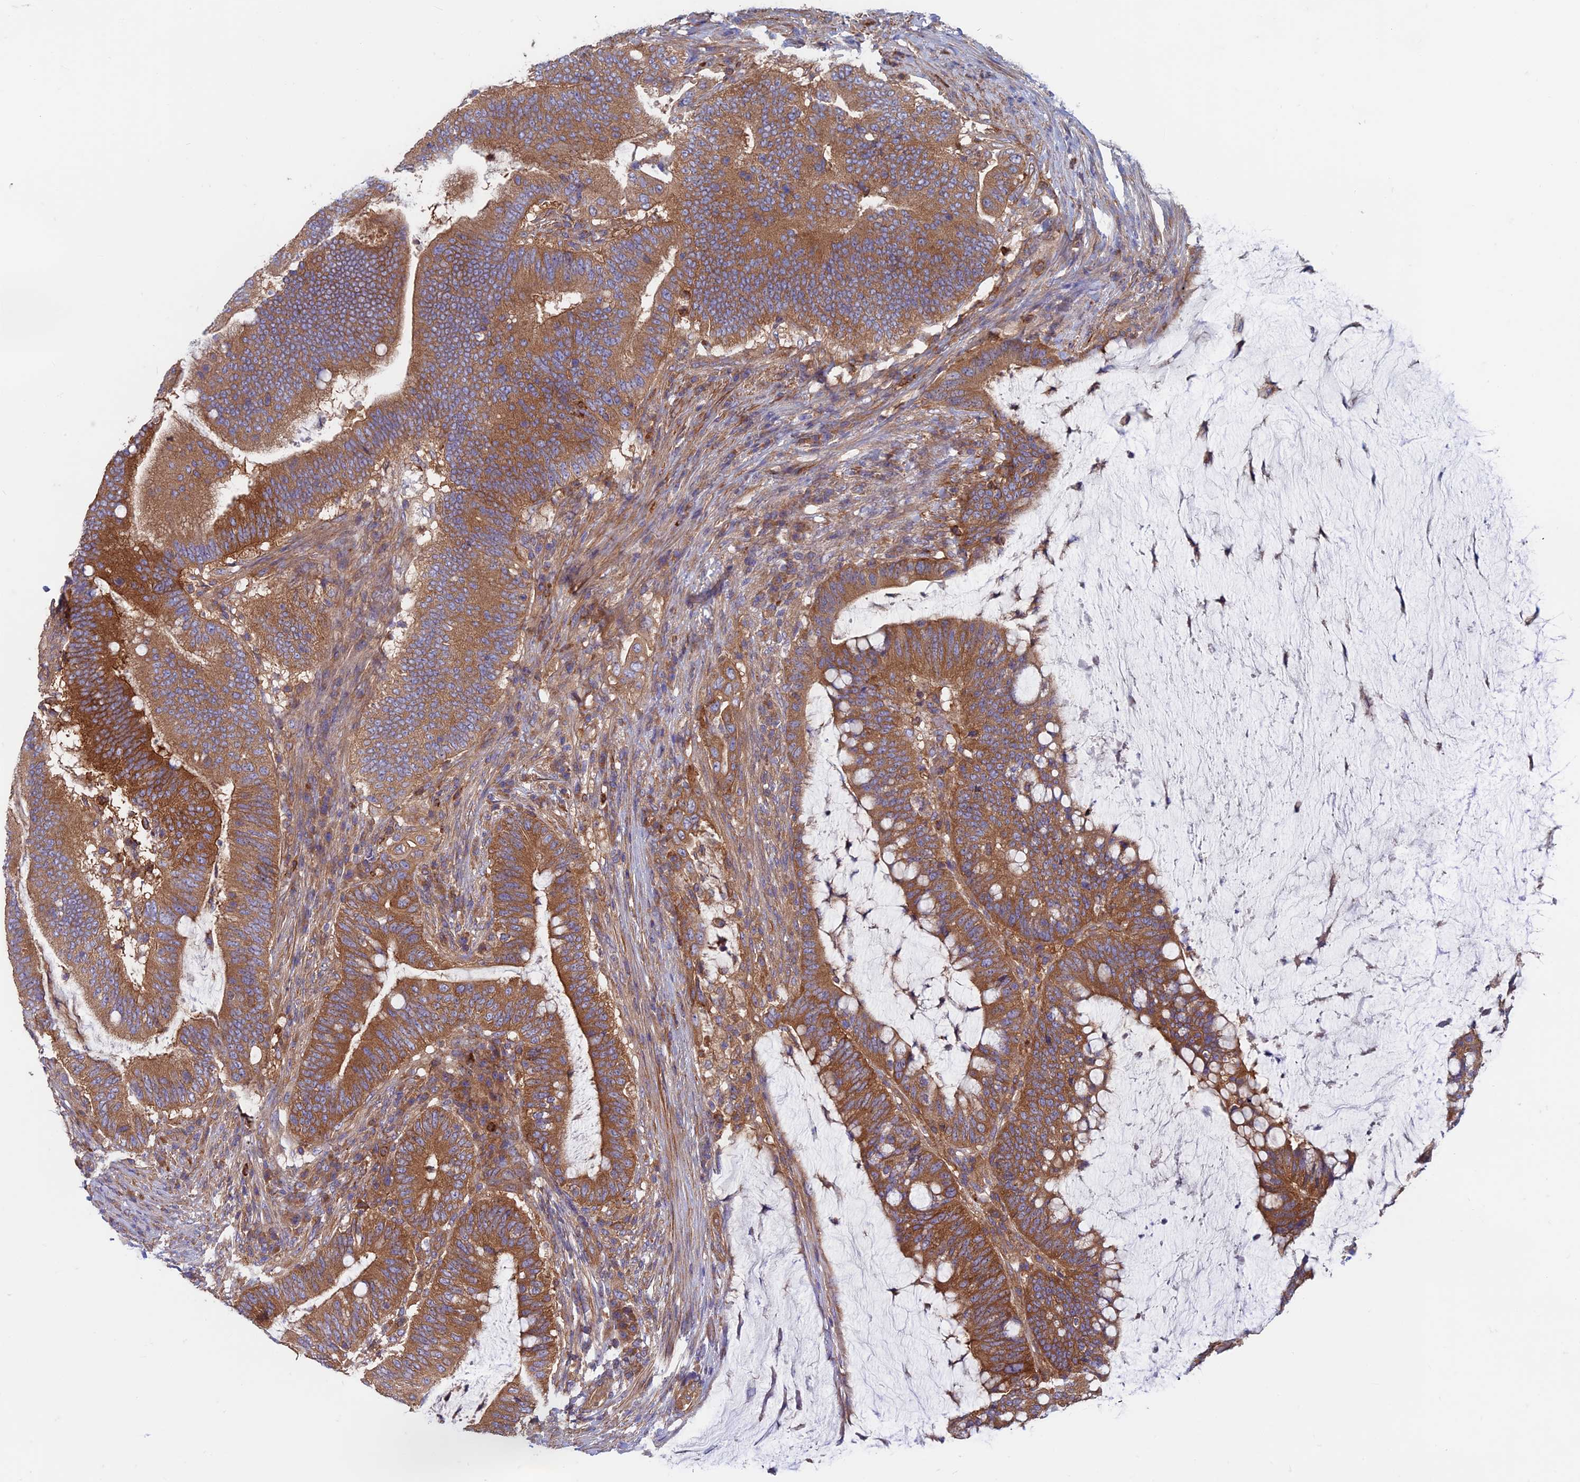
{"staining": {"intensity": "strong", "quantity": ">75%", "location": "cytoplasmic/membranous"}, "tissue": "colorectal cancer", "cell_type": "Tumor cells", "image_type": "cancer", "snomed": [{"axis": "morphology", "description": "Adenocarcinoma, NOS"}, {"axis": "topography", "description": "Colon"}], "caption": "Colorectal cancer (adenocarcinoma) tissue exhibits strong cytoplasmic/membranous expression in approximately >75% of tumor cells", "gene": "DNM1L", "patient": {"sex": "female", "age": 66}}